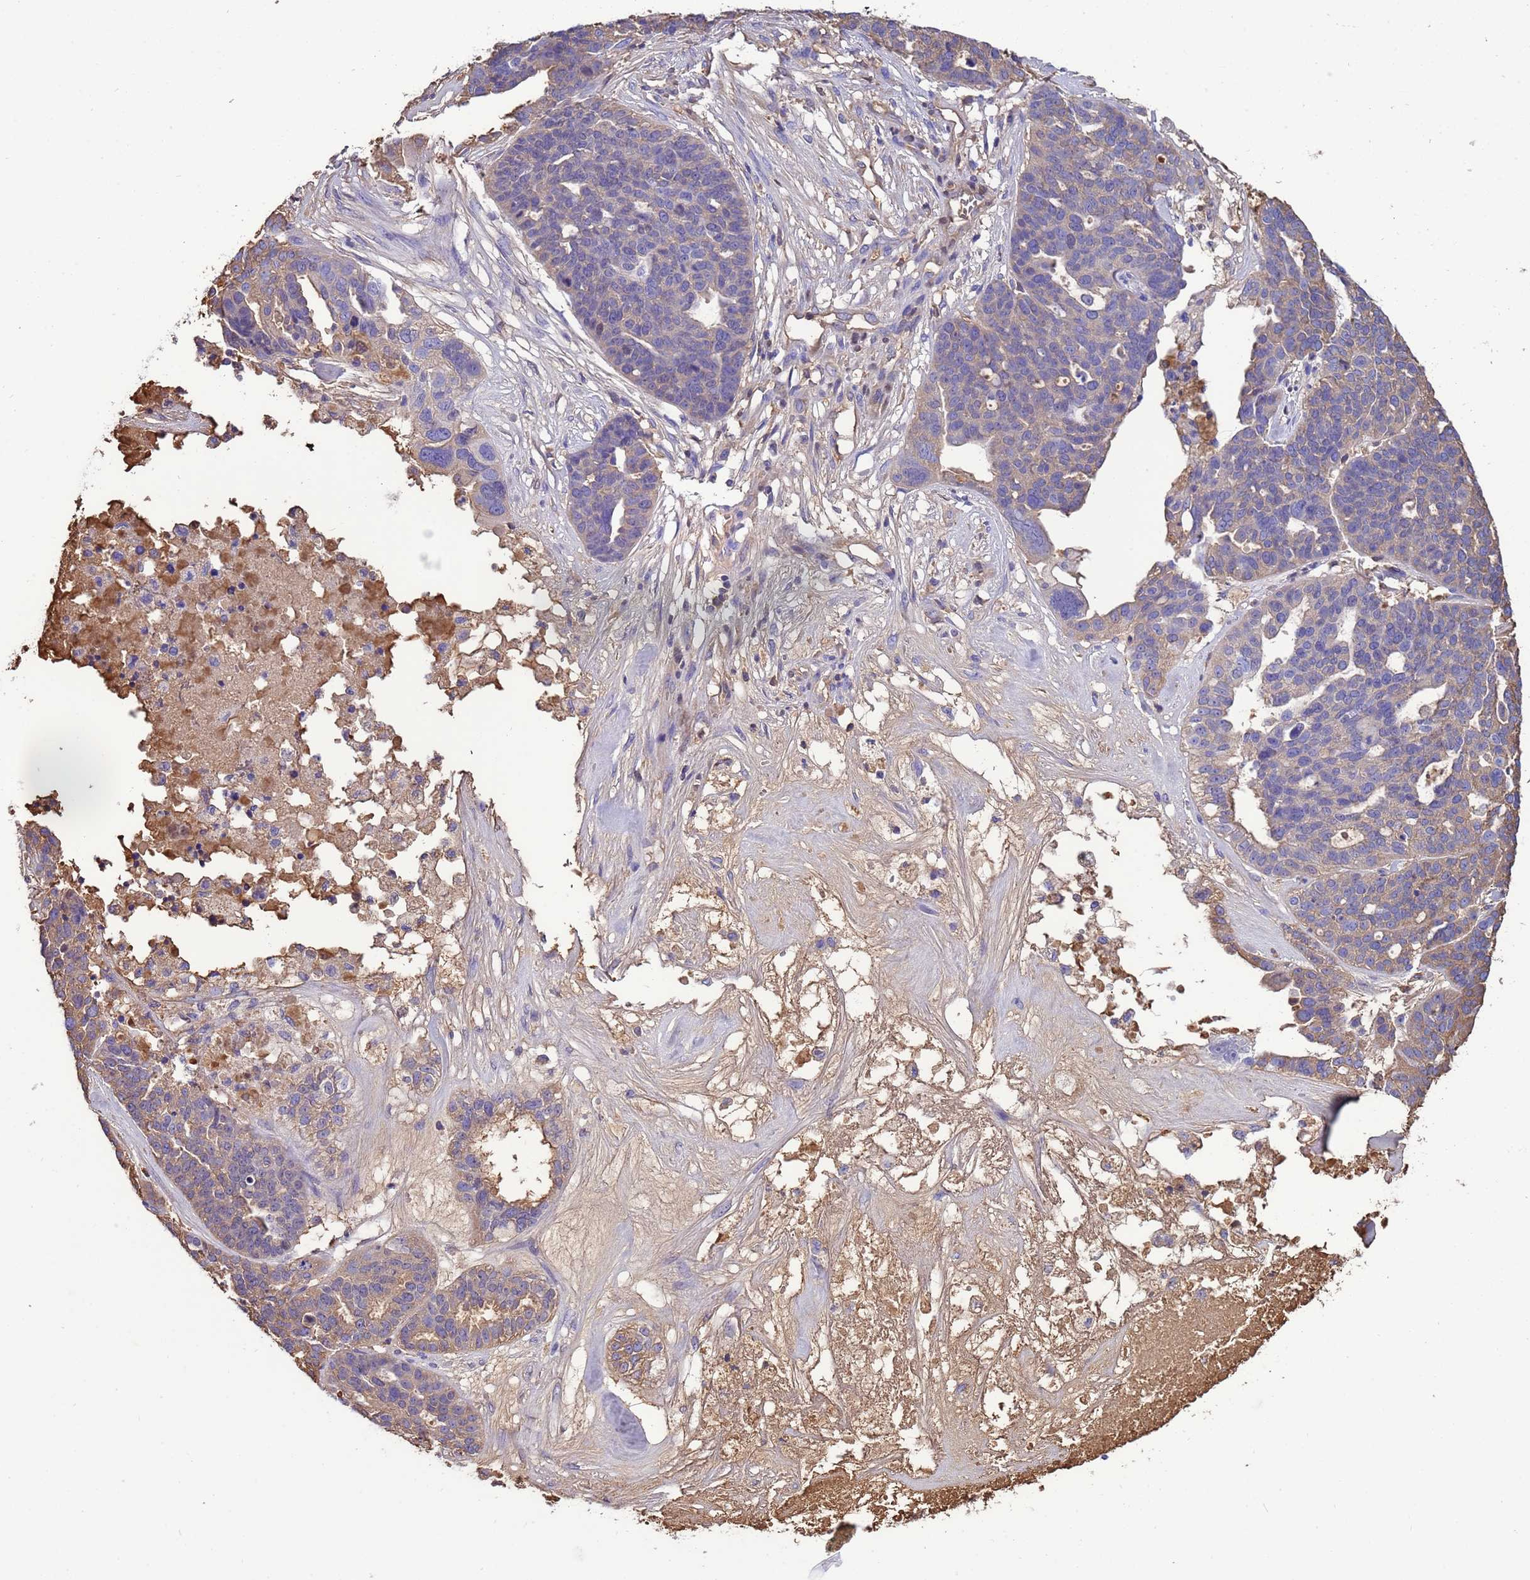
{"staining": {"intensity": "weak", "quantity": "<25%", "location": "cytoplasmic/membranous"}, "tissue": "ovarian cancer", "cell_type": "Tumor cells", "image_type": "cancer", "snomed": [{"axis": "morphology", "description": "Cystadenocarcinoma, serous, NOS"}, {"axis": "topography", "description": "Ovary"}], "caption": "Serous cystadenocarcinoma (ovarian) stained for a protein using immunohistochemistry reveals no positivity tumor cells.", "gene": "H1-7", "patient": {"sex": "female", "age": 59}}